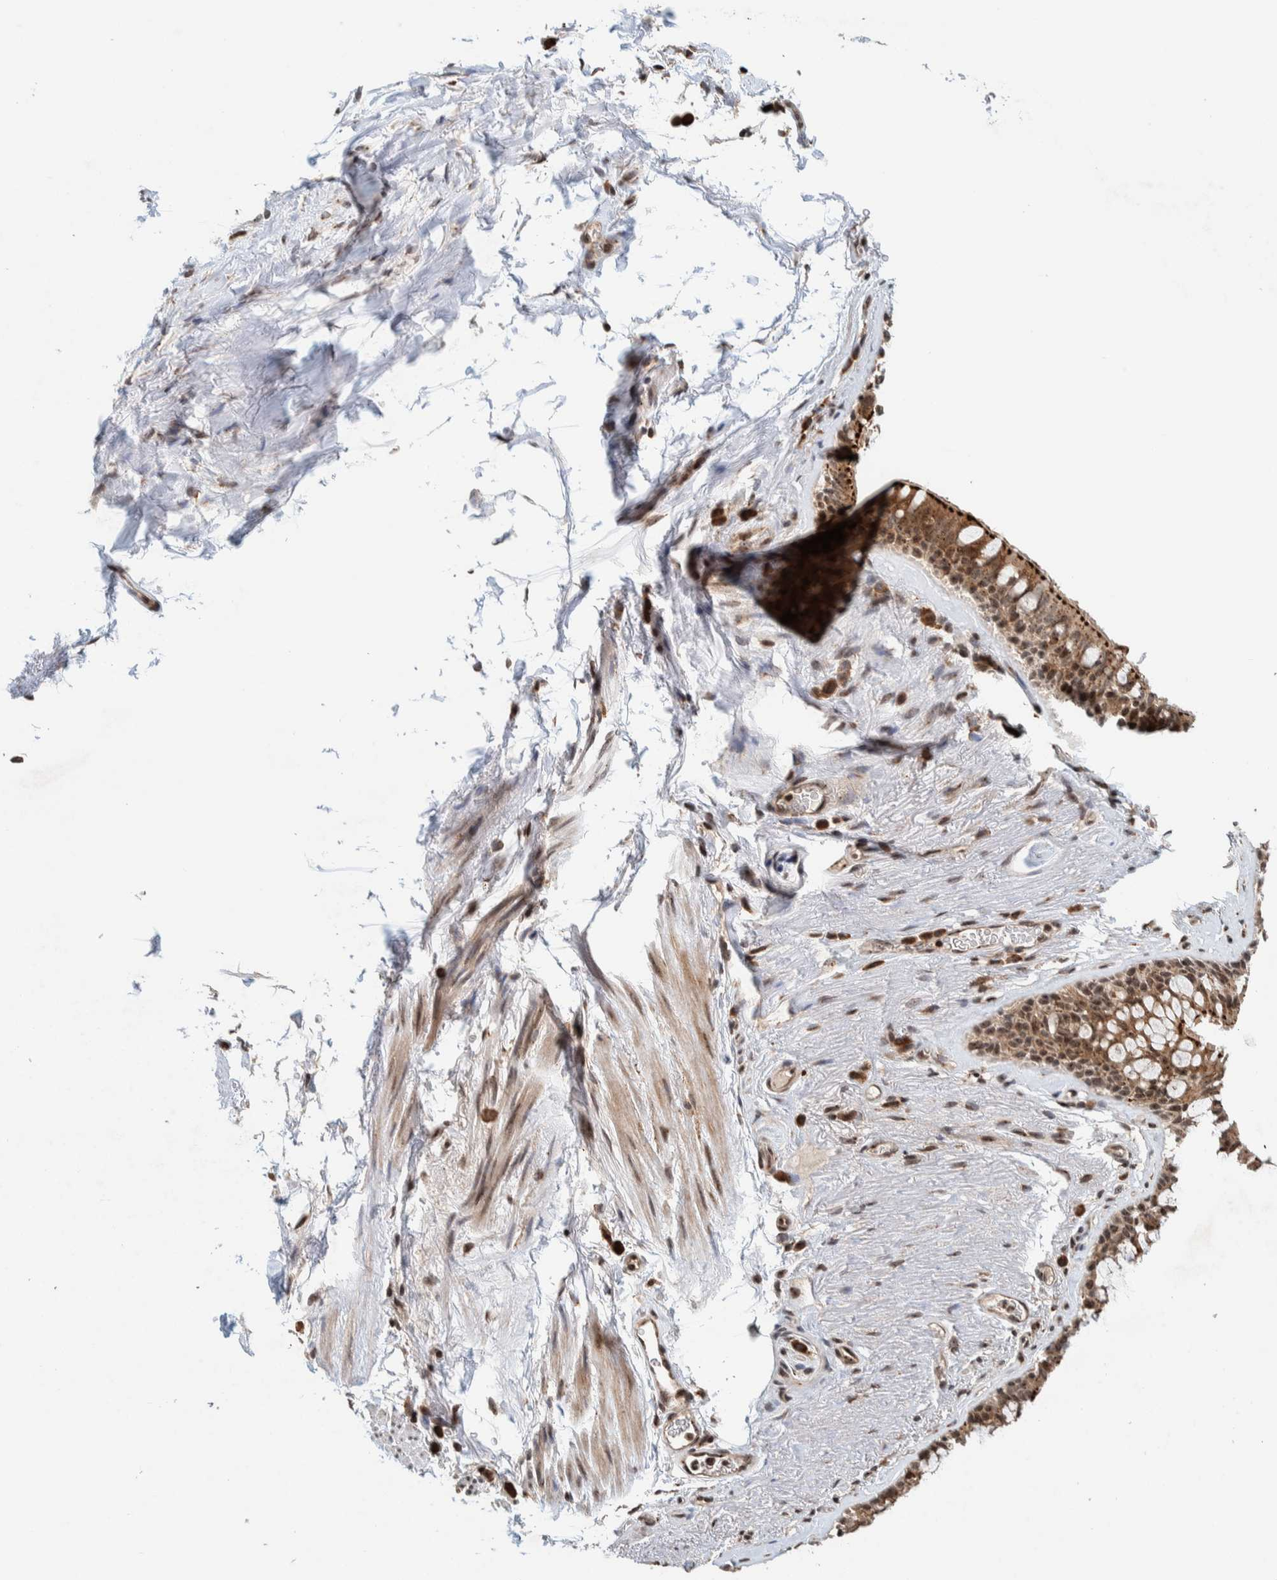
{"staining": {"intensity": "strong", "quantity": "25%-75%", "location": "cytoplasmic/membranous,nuclear"}, "tissue": "bronchus", "cell_type": "Respiratory epithelial cells", "image_type": "normal", "snomed": [{"axis": "morphology", "description": "Normal tissue, NOS"}, {"axis": "topography", "description": "Cartilage tissue"}, {"axis": "topography", "description": "Bronchus"}], "caption": "Bronchus stained with DAB IHC reveals high levels of strong cytoplasmic/membranous,nuclear expression in approximately 25%-75% of respiratory epithelial cells.", "gene": "CCDC182", "patient": {"sex": "female", "age": 53}}